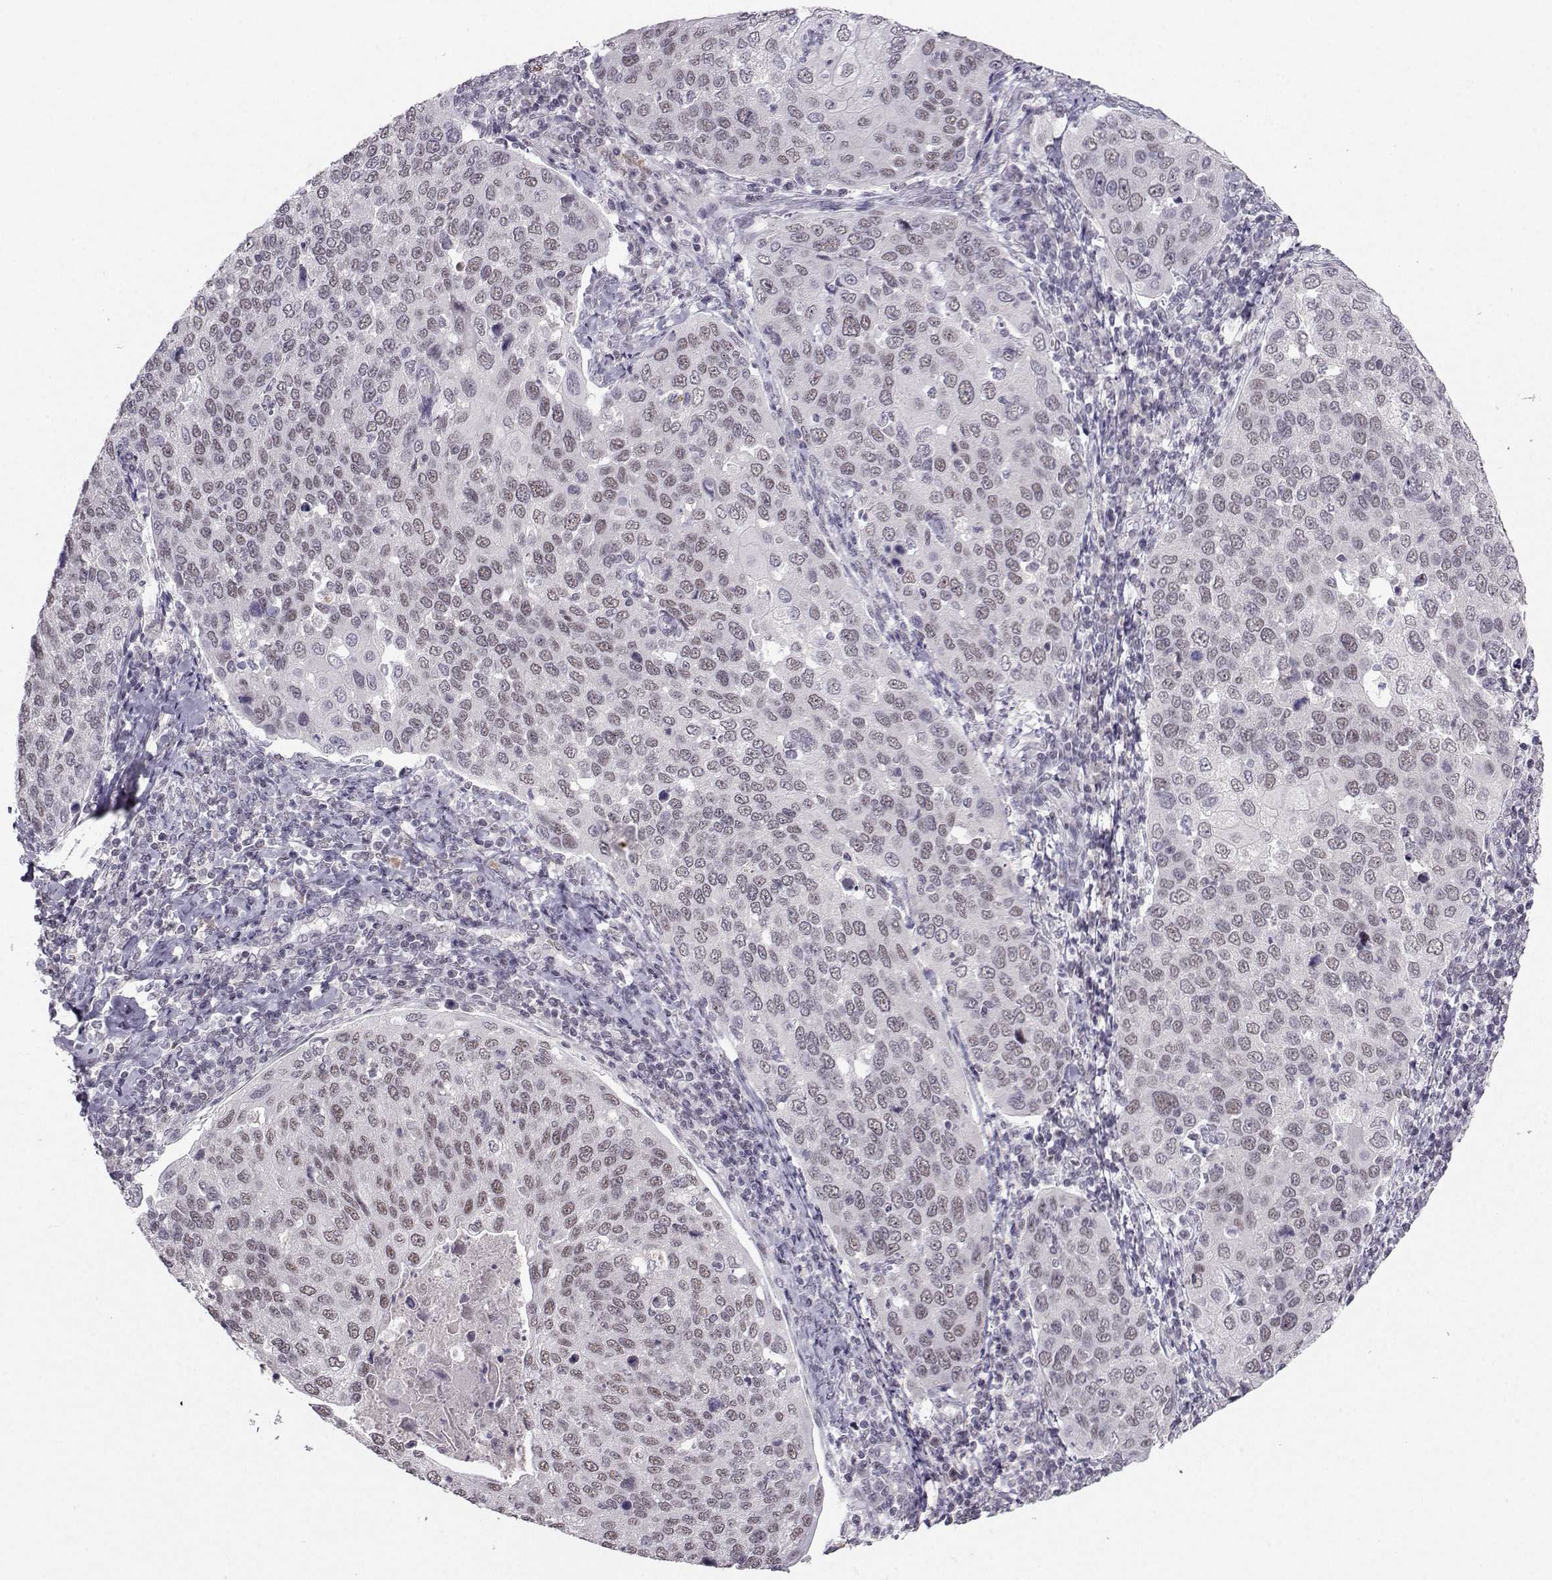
{"staining": {"intensity": "negative", "quantity": "none", "location": "none"}, "tissue": "cervical cancer", "cell_type": "Tumor cells", "image_type": "cancer", "snomed": [{"axis": "morphology", "description": "Squamous cell carcinoma, NOS"}, {"axis": "topography", "description": "Cervix"}], "caption": "High magnification brightfield microscopy of cervical squamous cell carcinoma stained with DAB (brown) and counterstained with hematoxylin (blue): tumor cells show no significant positivity.", "gene": "LIN28A", "patient": {"sex": "female", "age": 54}}